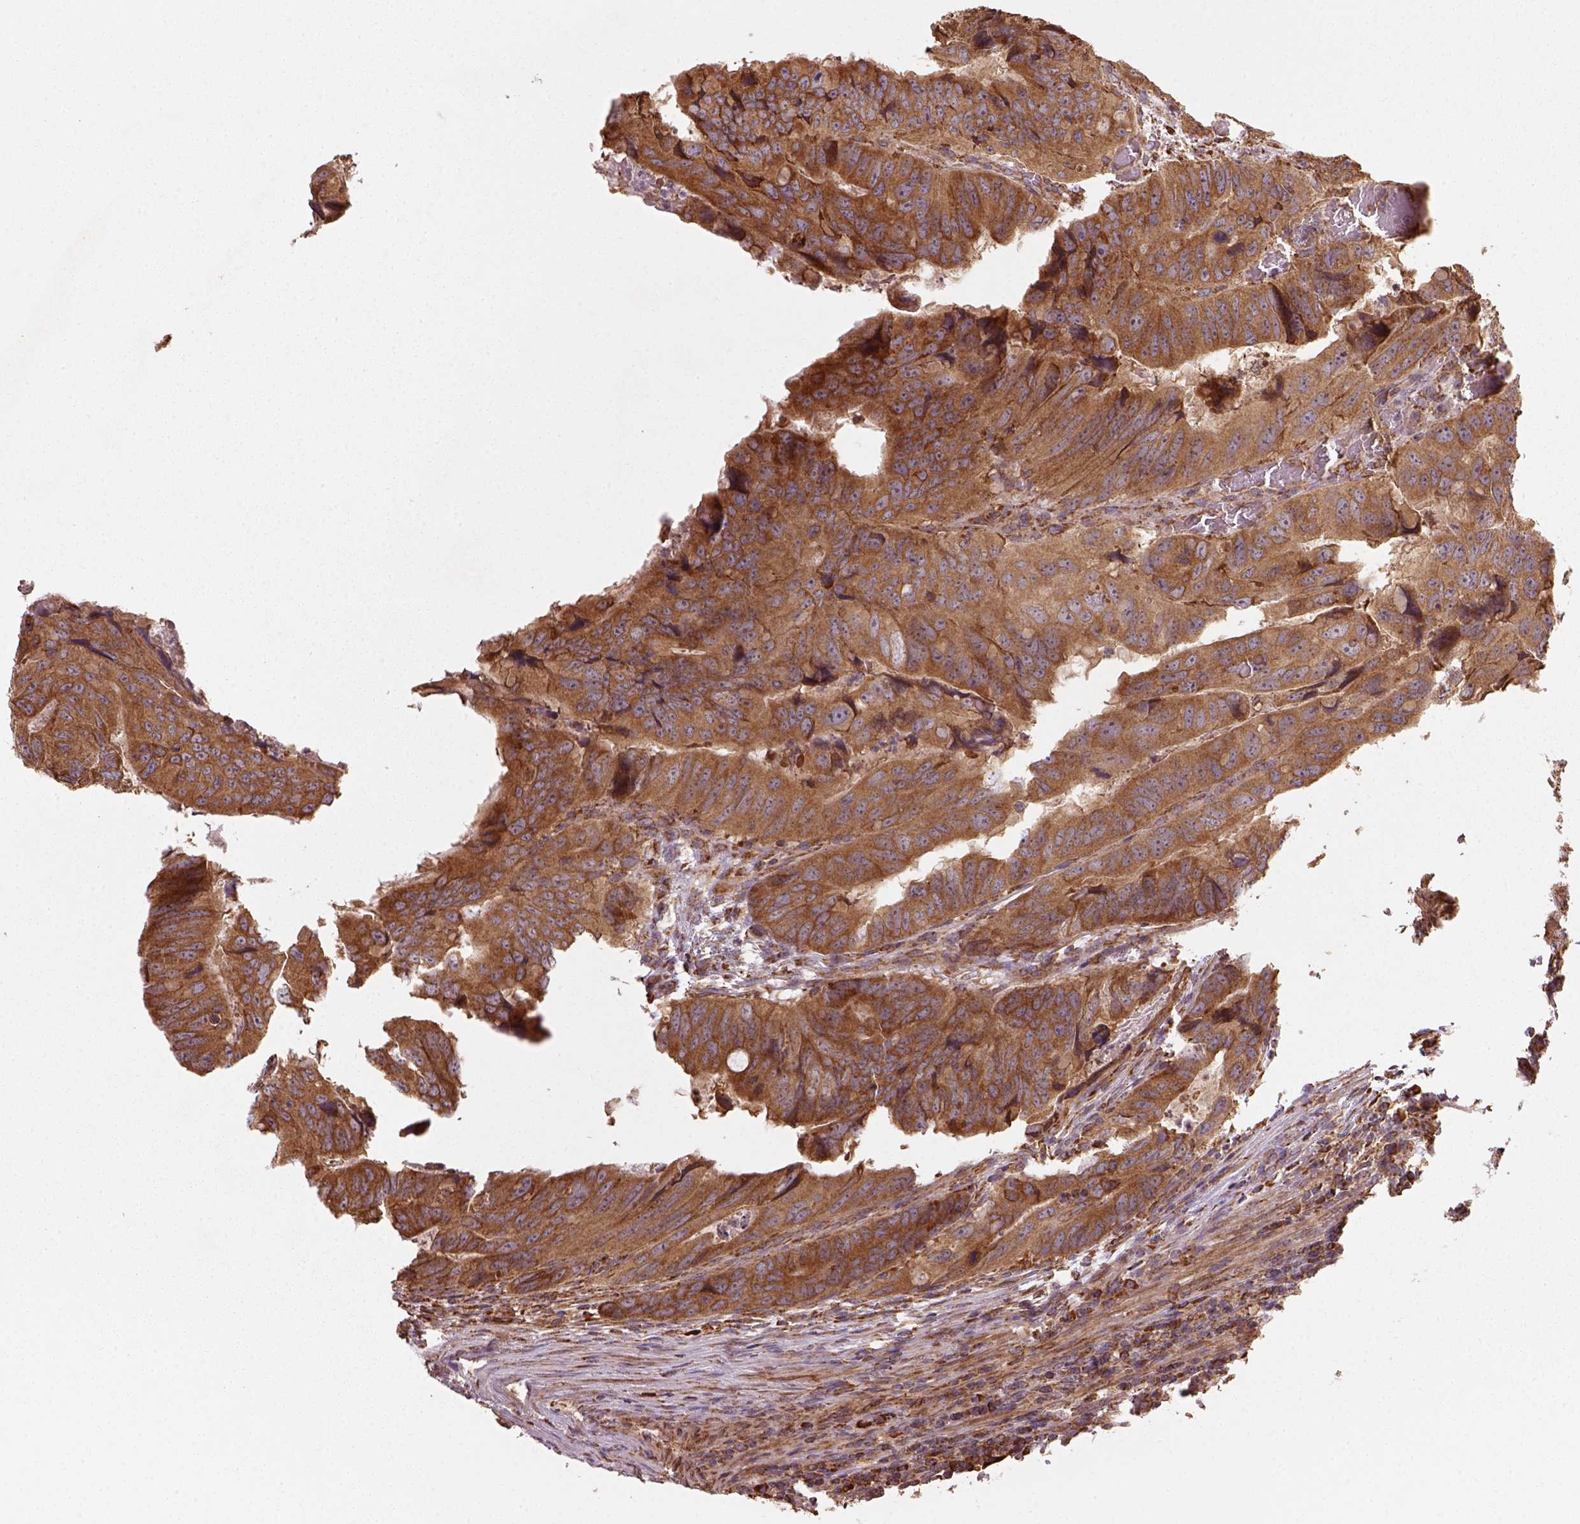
{"staining": {"intensity": "strong", "quantity": ">75%", "location": "cytoplasmic/membranous"}, "tissue": "colorectal cancer", "cell_type": "Tumor cells", "image_type": "cancer", "snomed": [{"axis": "morphology", "description": "Adenocarcinoma, NOS"}, {"axis": "topography", "description": "Colon"}], "caption": "The histopathology image demonstrates staining of colorectal adenocarcinoma, revealing strong cytoplasmic/membranous protein expression (brown color) within tumor cells.", "gene": "MAPK8IP3", "patient": {"sex": "male", "age": 79}}